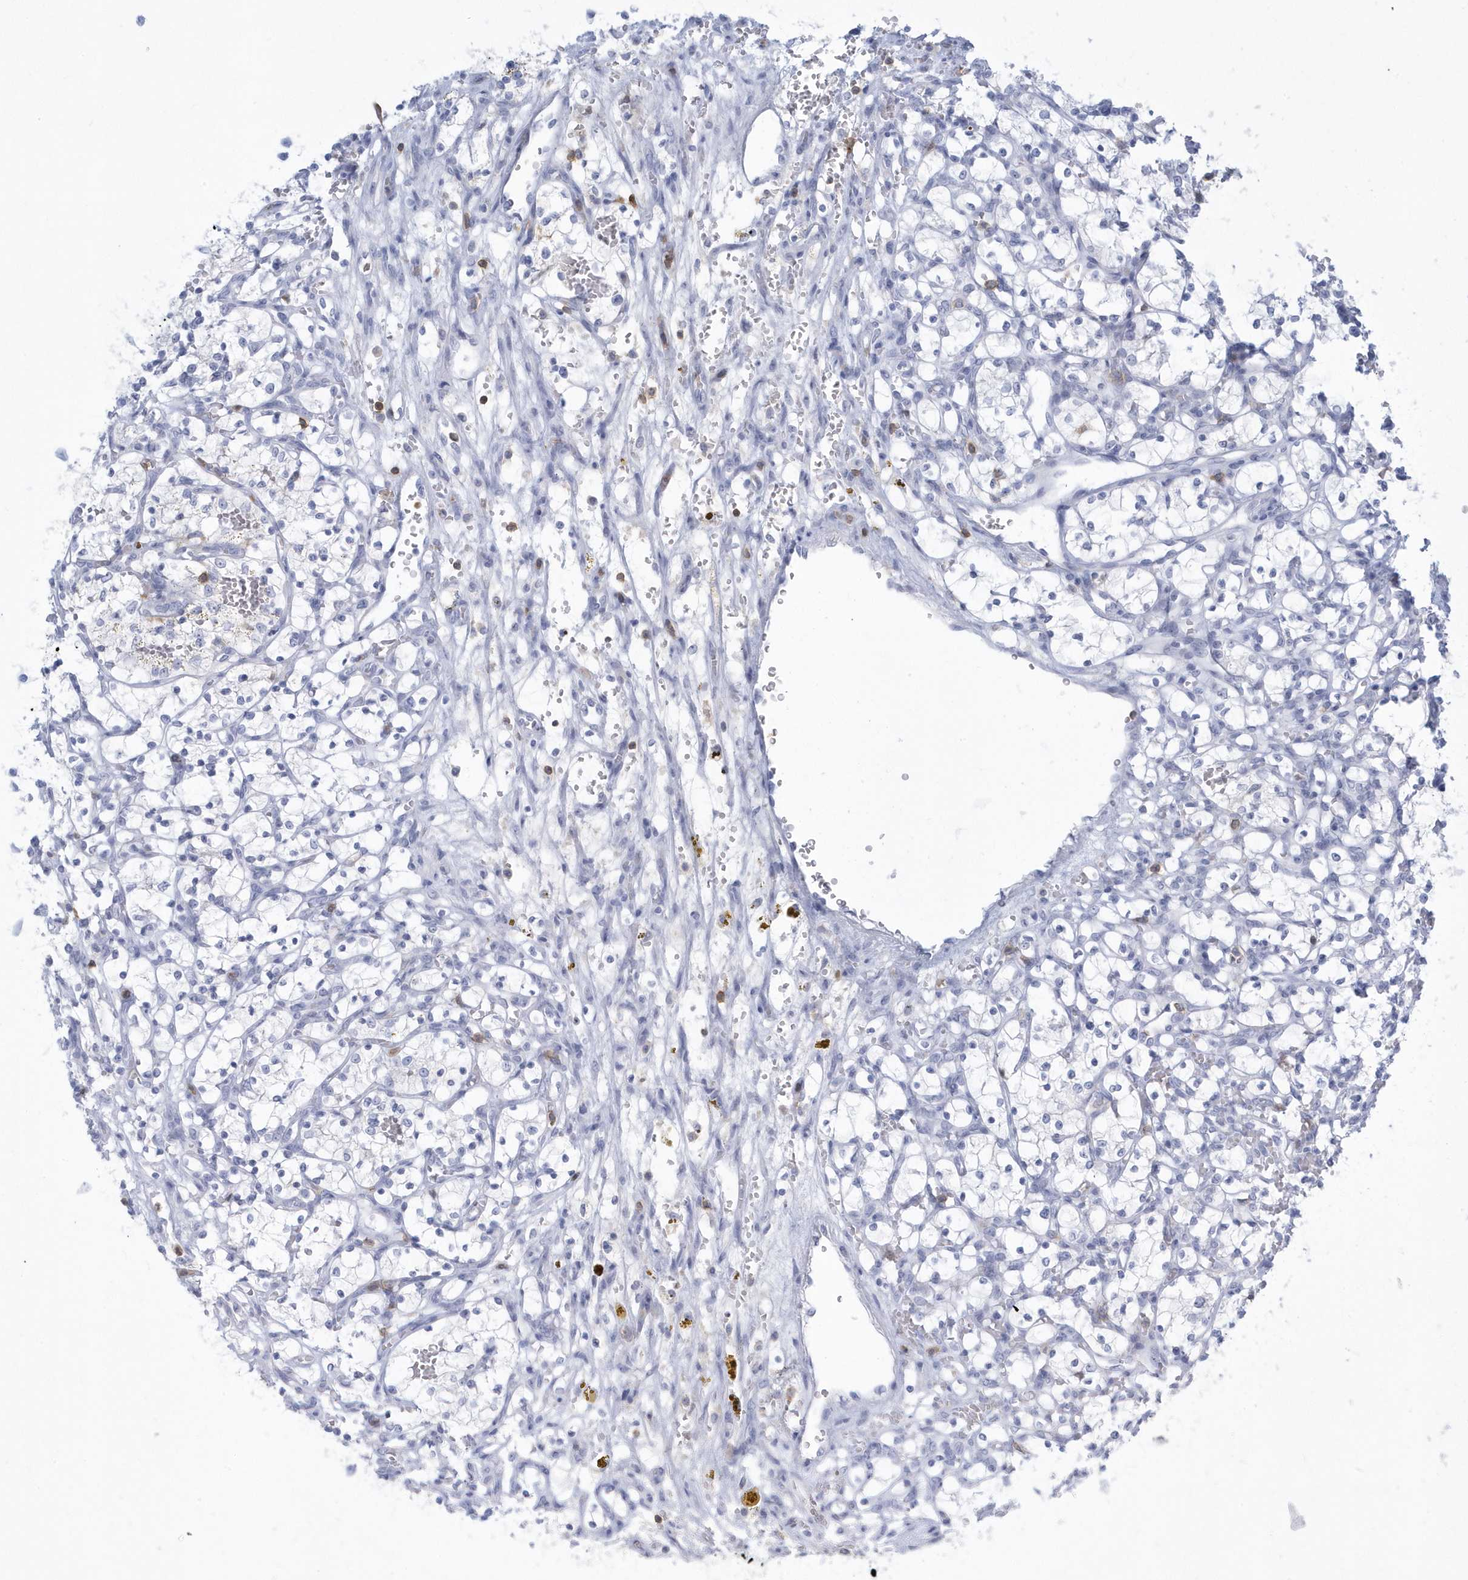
{"staining": {"intensity": "negative", "quantity": "none", "location": "none"}, "tissue": "renal cancer", "cell_type": "Tumor cells", "image_type": "cancer", "snomed": [{"axis": "morphology", "description": "Adenocarcinoma, NOS"}, {"axis": "topography", "description": "Kidney"}], "caption": "IHC of human renal adenocarcinoma demonstrates no expression in tumor cells.", "gene": "PSD4", "patient": {"sex": "female", "age": 69}}